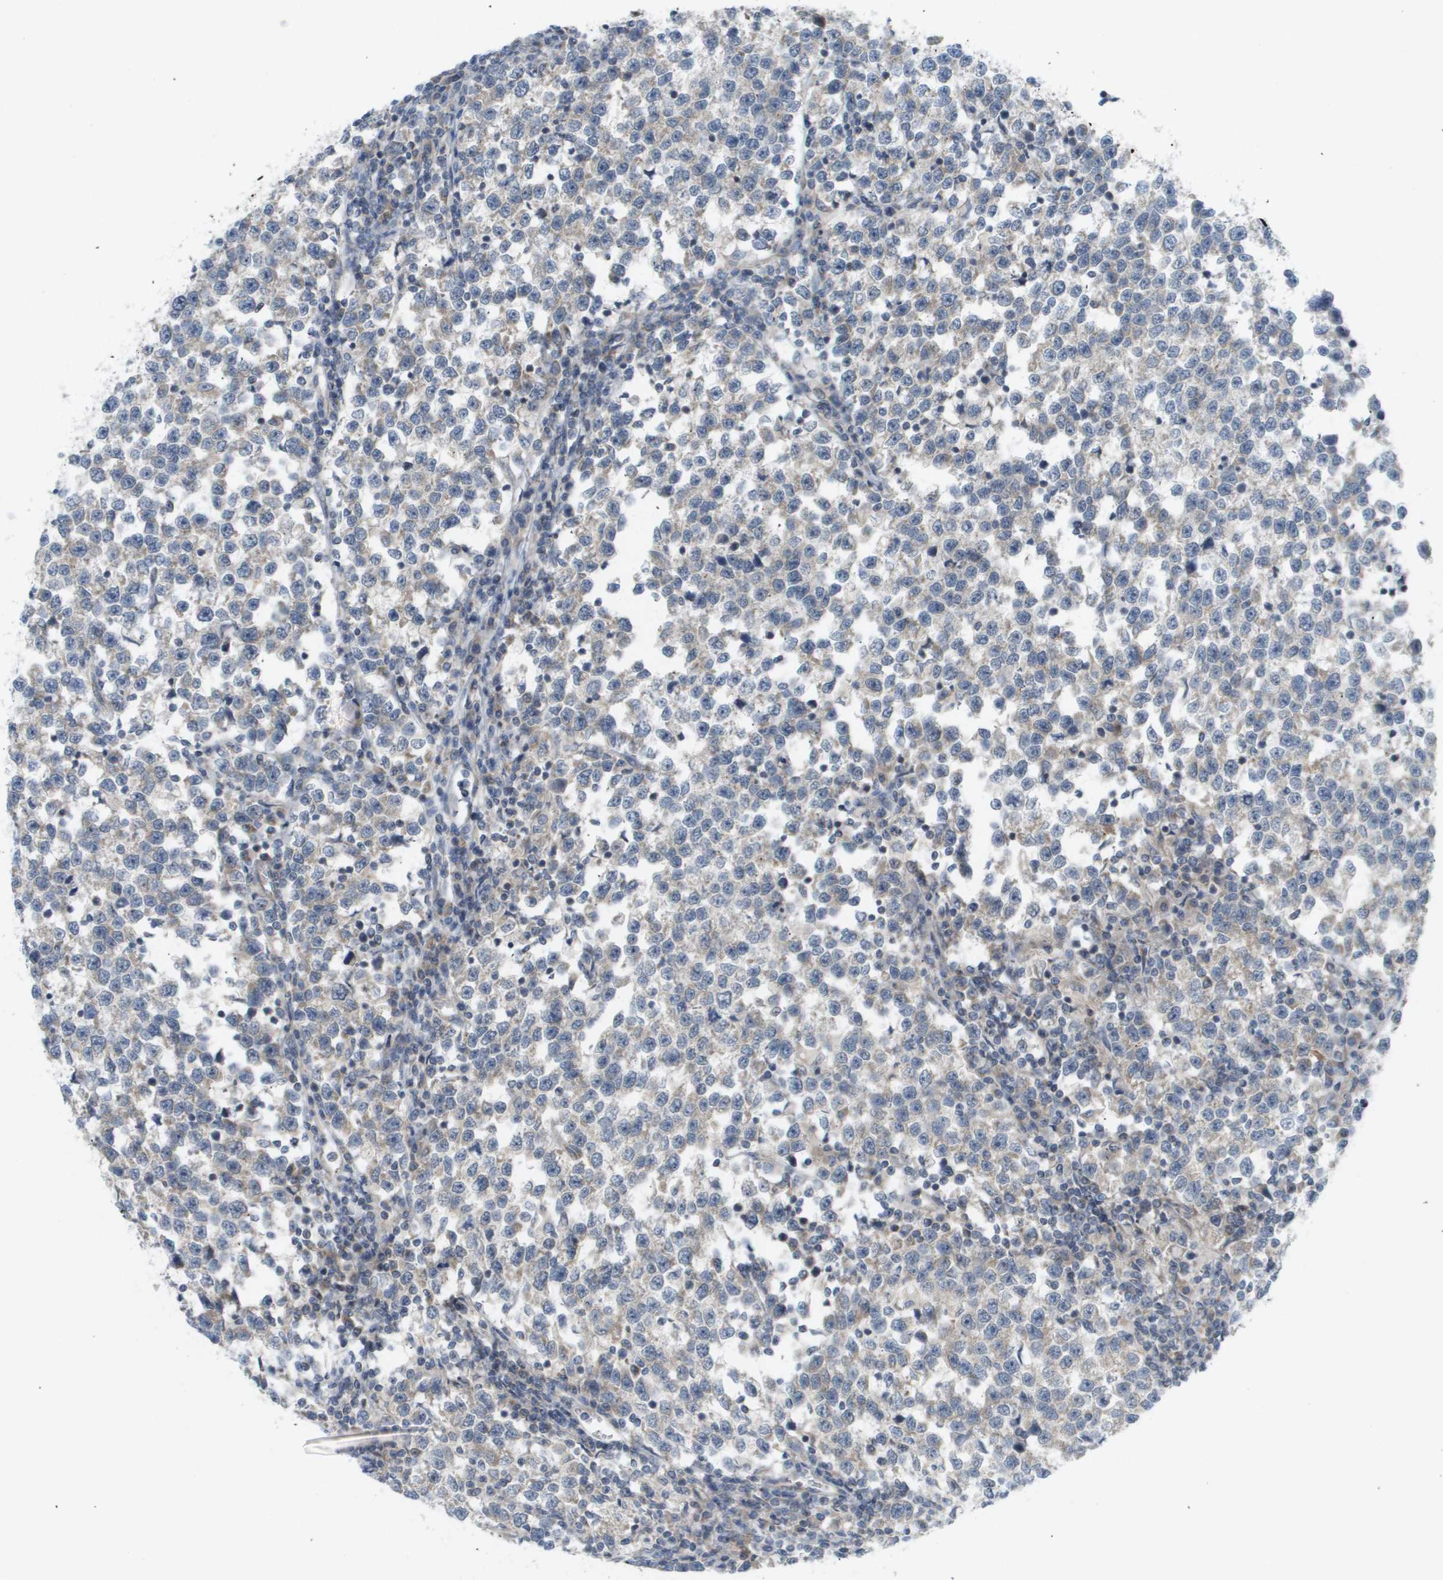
{"staining": {"intensity": "weak", "quantity": "<25%", "location": "cytoplasmic/membranous"}, "tissue": "testis cancer", "cell_type": "Tumor cells", "image_type": "cancer", "snomed": [{"axis": "morphology", "description": "Normal tissue, NOS"}, {"axis": "morphology", "description": "Seminoma, NOS"}, {"axis": "topography", "description": "Testis"}], "caption": "This is an IHC micrograph of testis cancer (seminoma). There is no expression in tumor cells.", "gene": "PROC", "patient": {"sex": "male", "age": 43}}